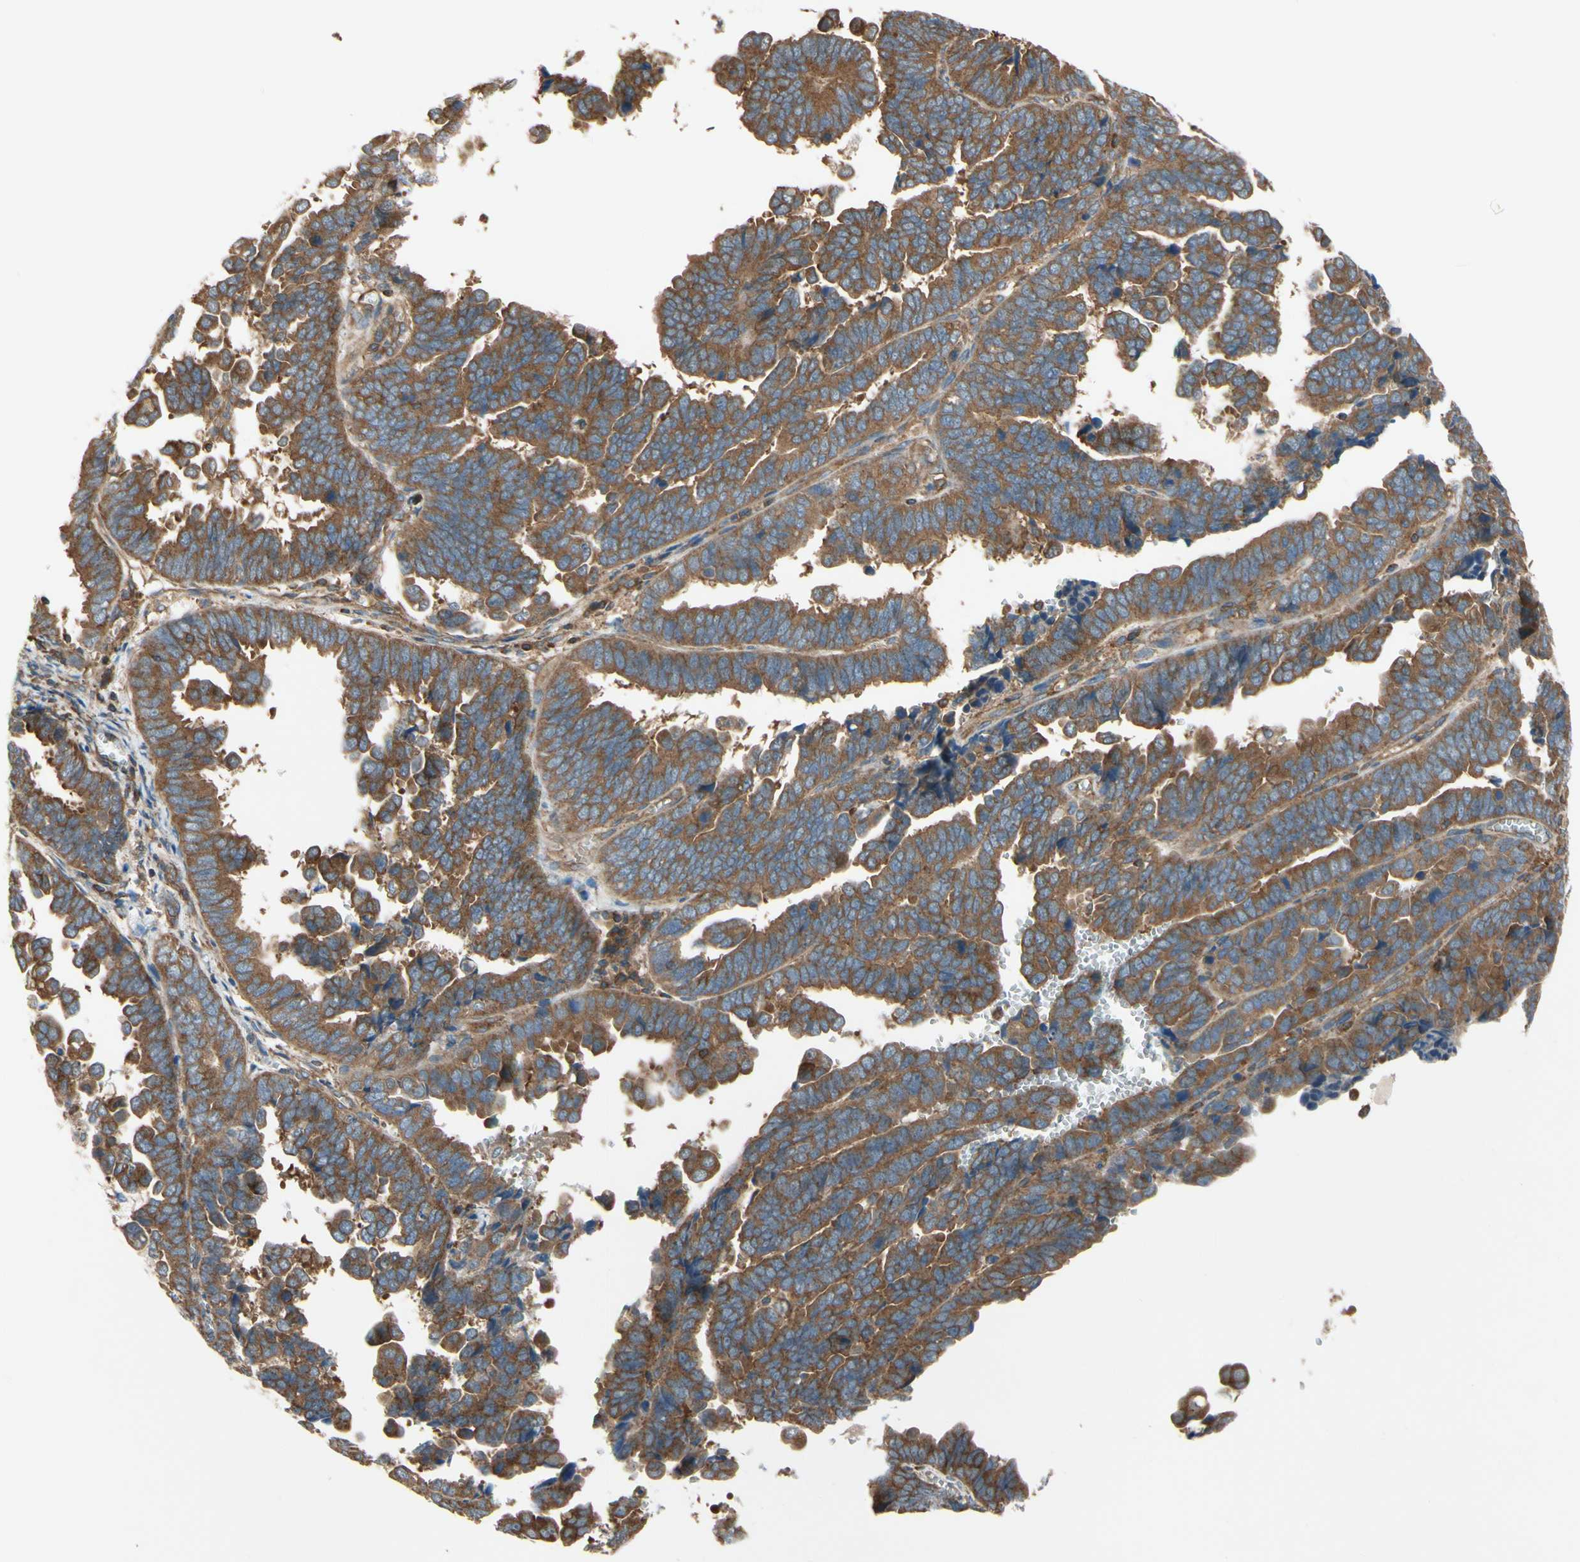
{"staining": {"intensity": "moderate", "quantity": ">75%", "location": "cytoplasmic/membranous"}, "tissue": "endometrial cancer", "cell_type": "Tumor cells", "image_type": "cancer", "snomed": [{"axis": "morphology", "description": "Adenocarcinoma, NOS"}, {"axis": "topography", "description": "Endometrium"}], "caption": "Endometrial cancer (adenocarcinoma) was stained to show a protein in brown. There is medium levels of moderate cytoplasmic/membranous staining in approximately >75% of tumor cells.", "gene": "EPS15", "patient": {"sex": "female", "age": 75}}